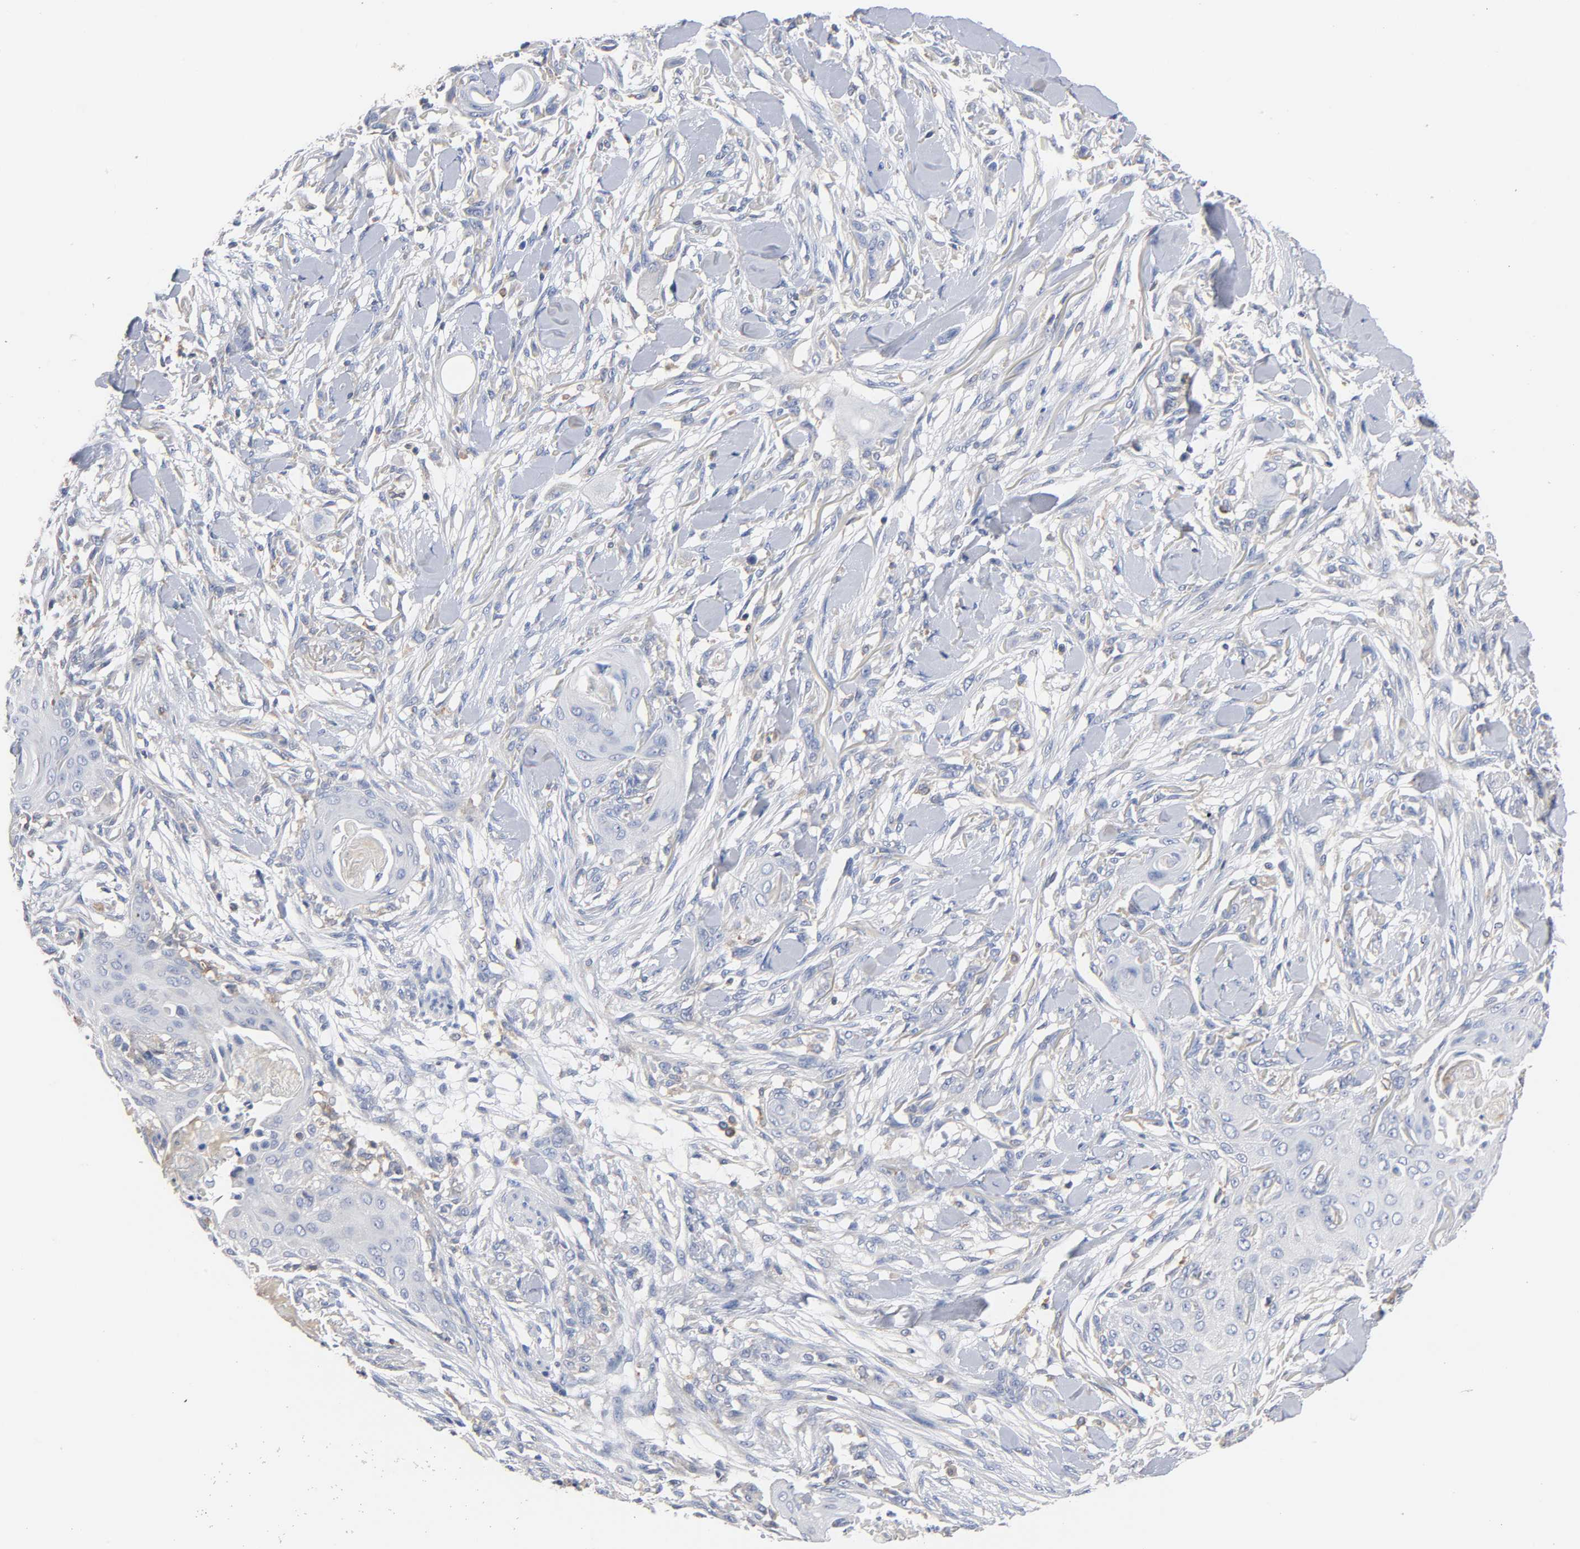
{"staining": {"intensity": "negative", "quantity": "none", "location": "none"}, "tissue": "skin cancer", "cell_type": "Tumor cells", "image_type": "cancer", "snomed": [{"axis": "morphology", "description": "Squamous cell carcinoma, NOS"}, {"axis": "topography", "description": "Skin"}], "caption": "Skin cancer stained for a protein using immunohistochemistry (IHC) exhibits no staining tumor cells.", "gene": "MALT1", "patient": {"sex": "female", "age": 59}}